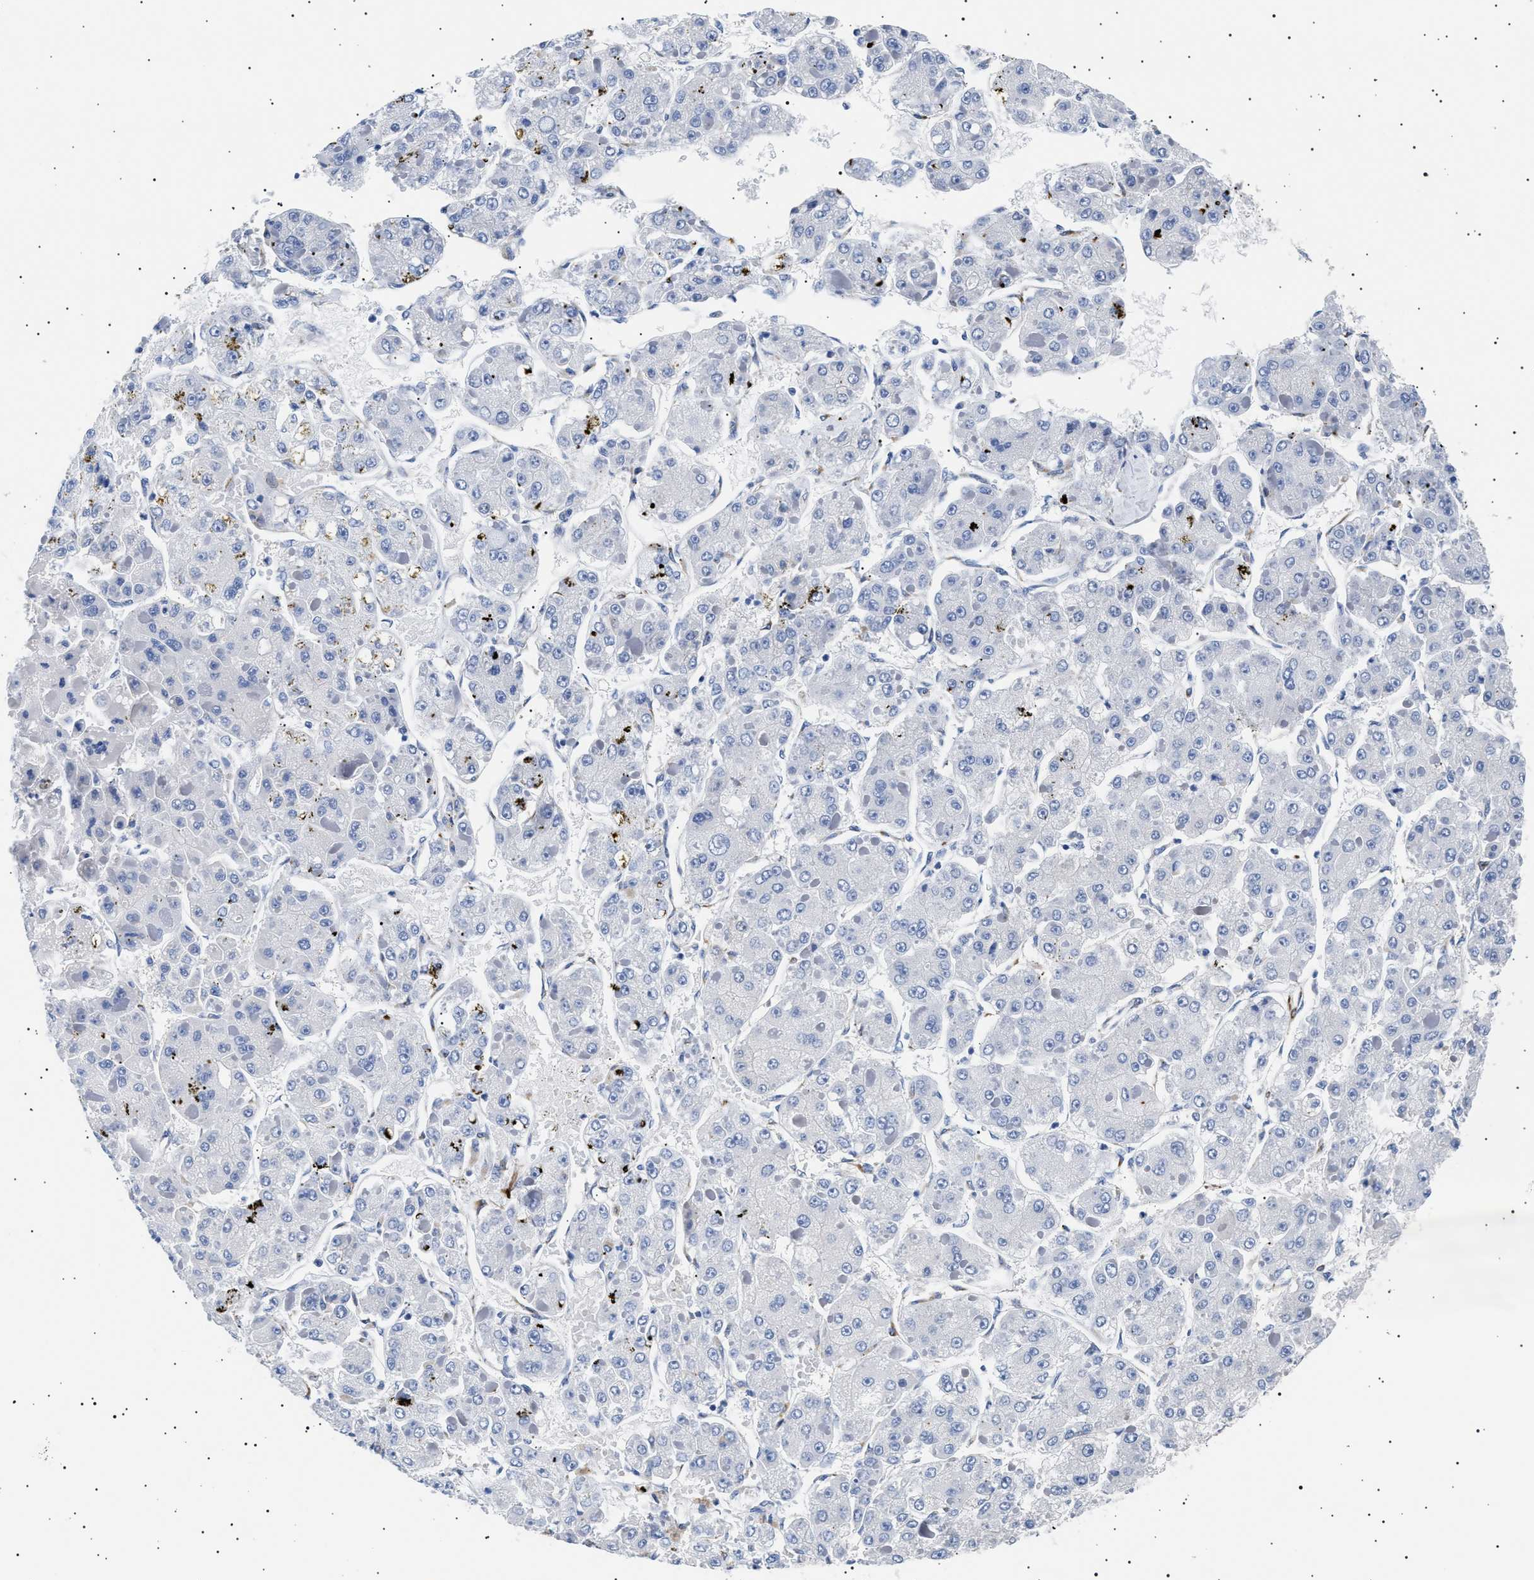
{"staining": {"intensity": "negative", "quantity": "none", "location": "none"}, "tissue": "liver cancer", "cell_type": "Tumor cells", "image_type": "cancer", "snomed": [{"axis": "morphology", "description": "Carcinoma, Hepatocellular, NOS"}, {"axis": "topography", "description": "Liver"}], "caption": "This is an immunohistochemistry (IHC) photomicrograph of liver cancer. There is no positivity in tumor cells.", "gene": "HEMGN", "patient": {"sex": "female", "age": 73}}